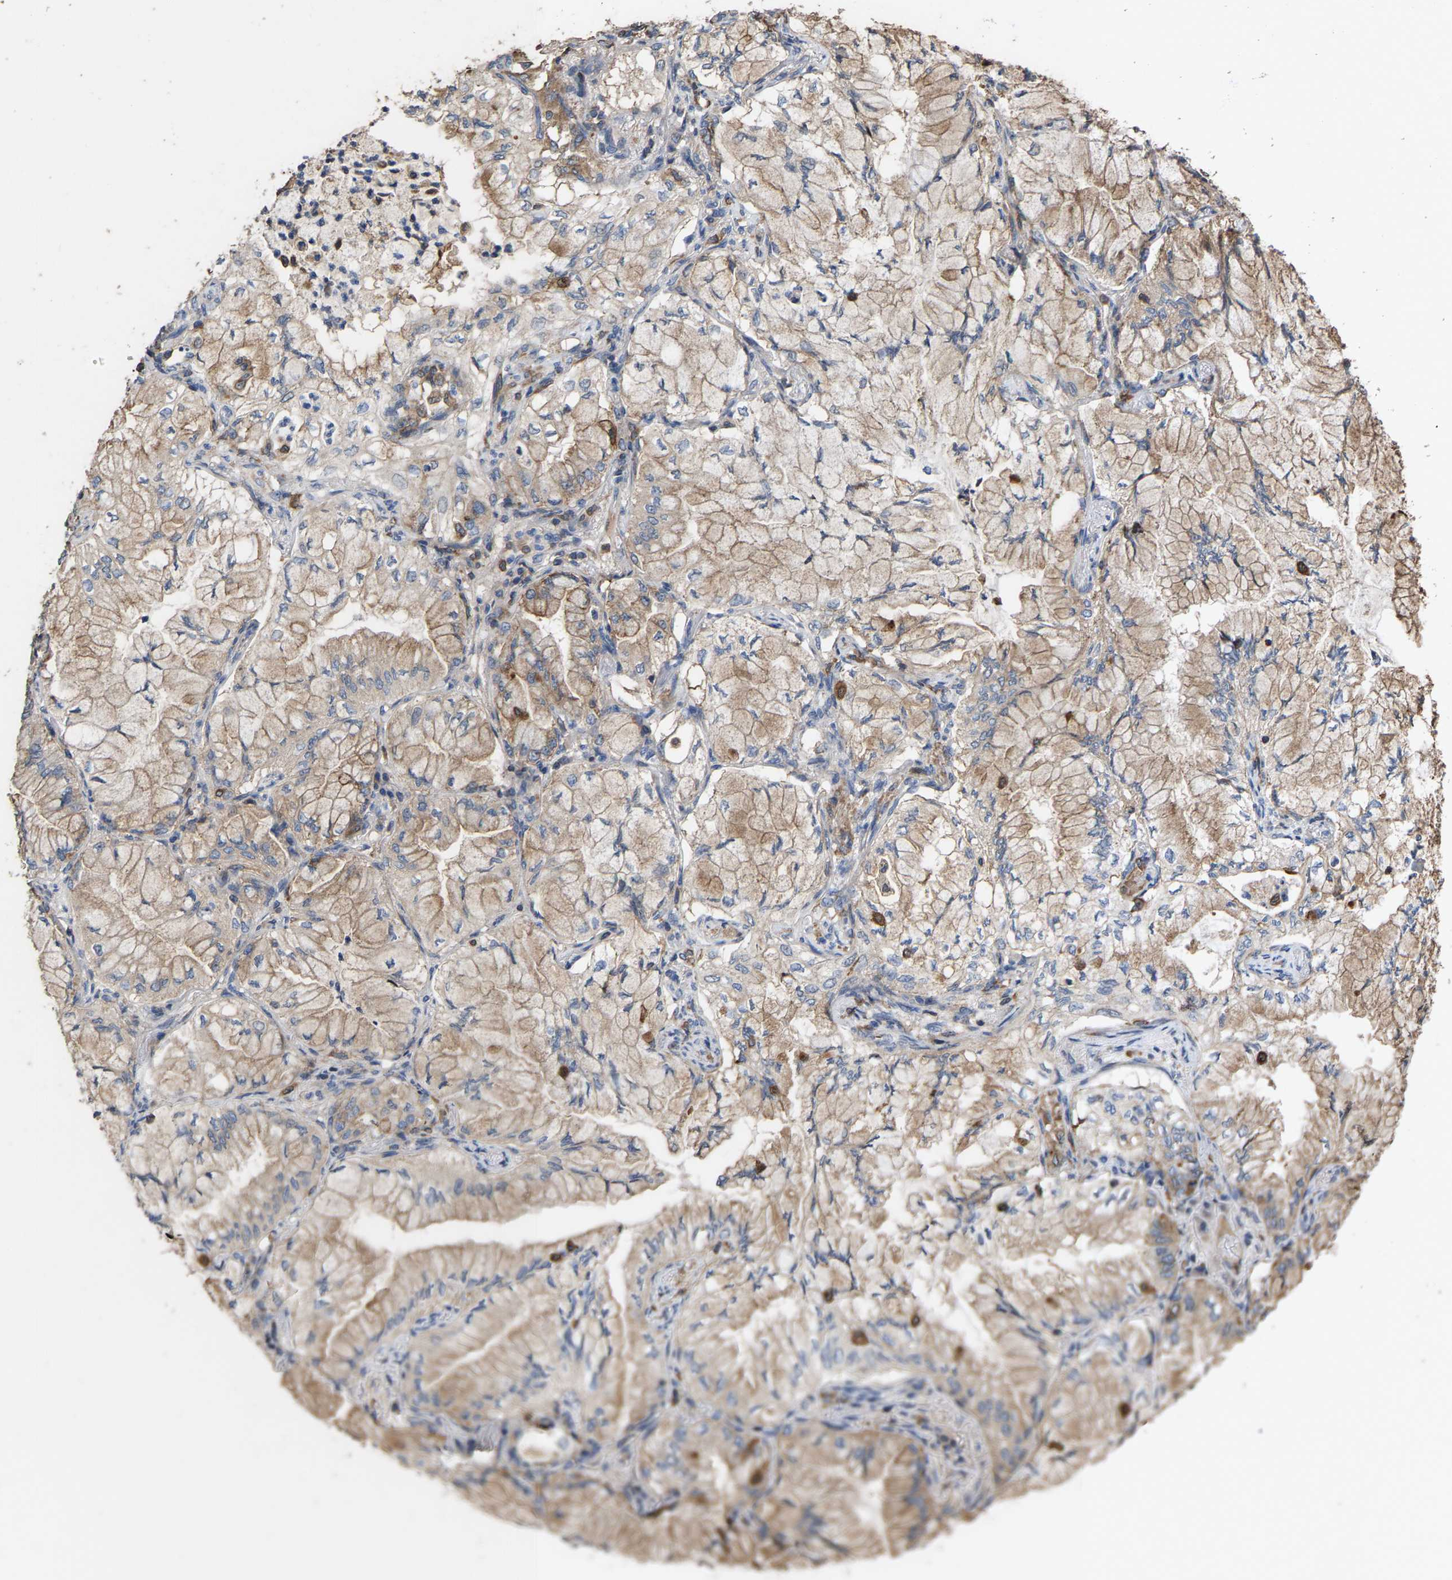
{"staining": {"intensity": "moderate", "quantity": ">75%", "location": "cytoplasmic/membranous"}, "tissue": "lung cancer", "cell_type": "Tumor cells", "image_type": "cancer", "snomed": [{"axis": "morphology", "description": "Adenocarcinoma, NOS"}, {"axis": "topography", "description": "Lung"}], "caption": "The immunohistochemical stain highlights moderate cytoplasmic/membranous staining in tumor cells of lung cancer tissue.", "gene": "TDRKH", "patient": {"sex": "female", "age": 70}}